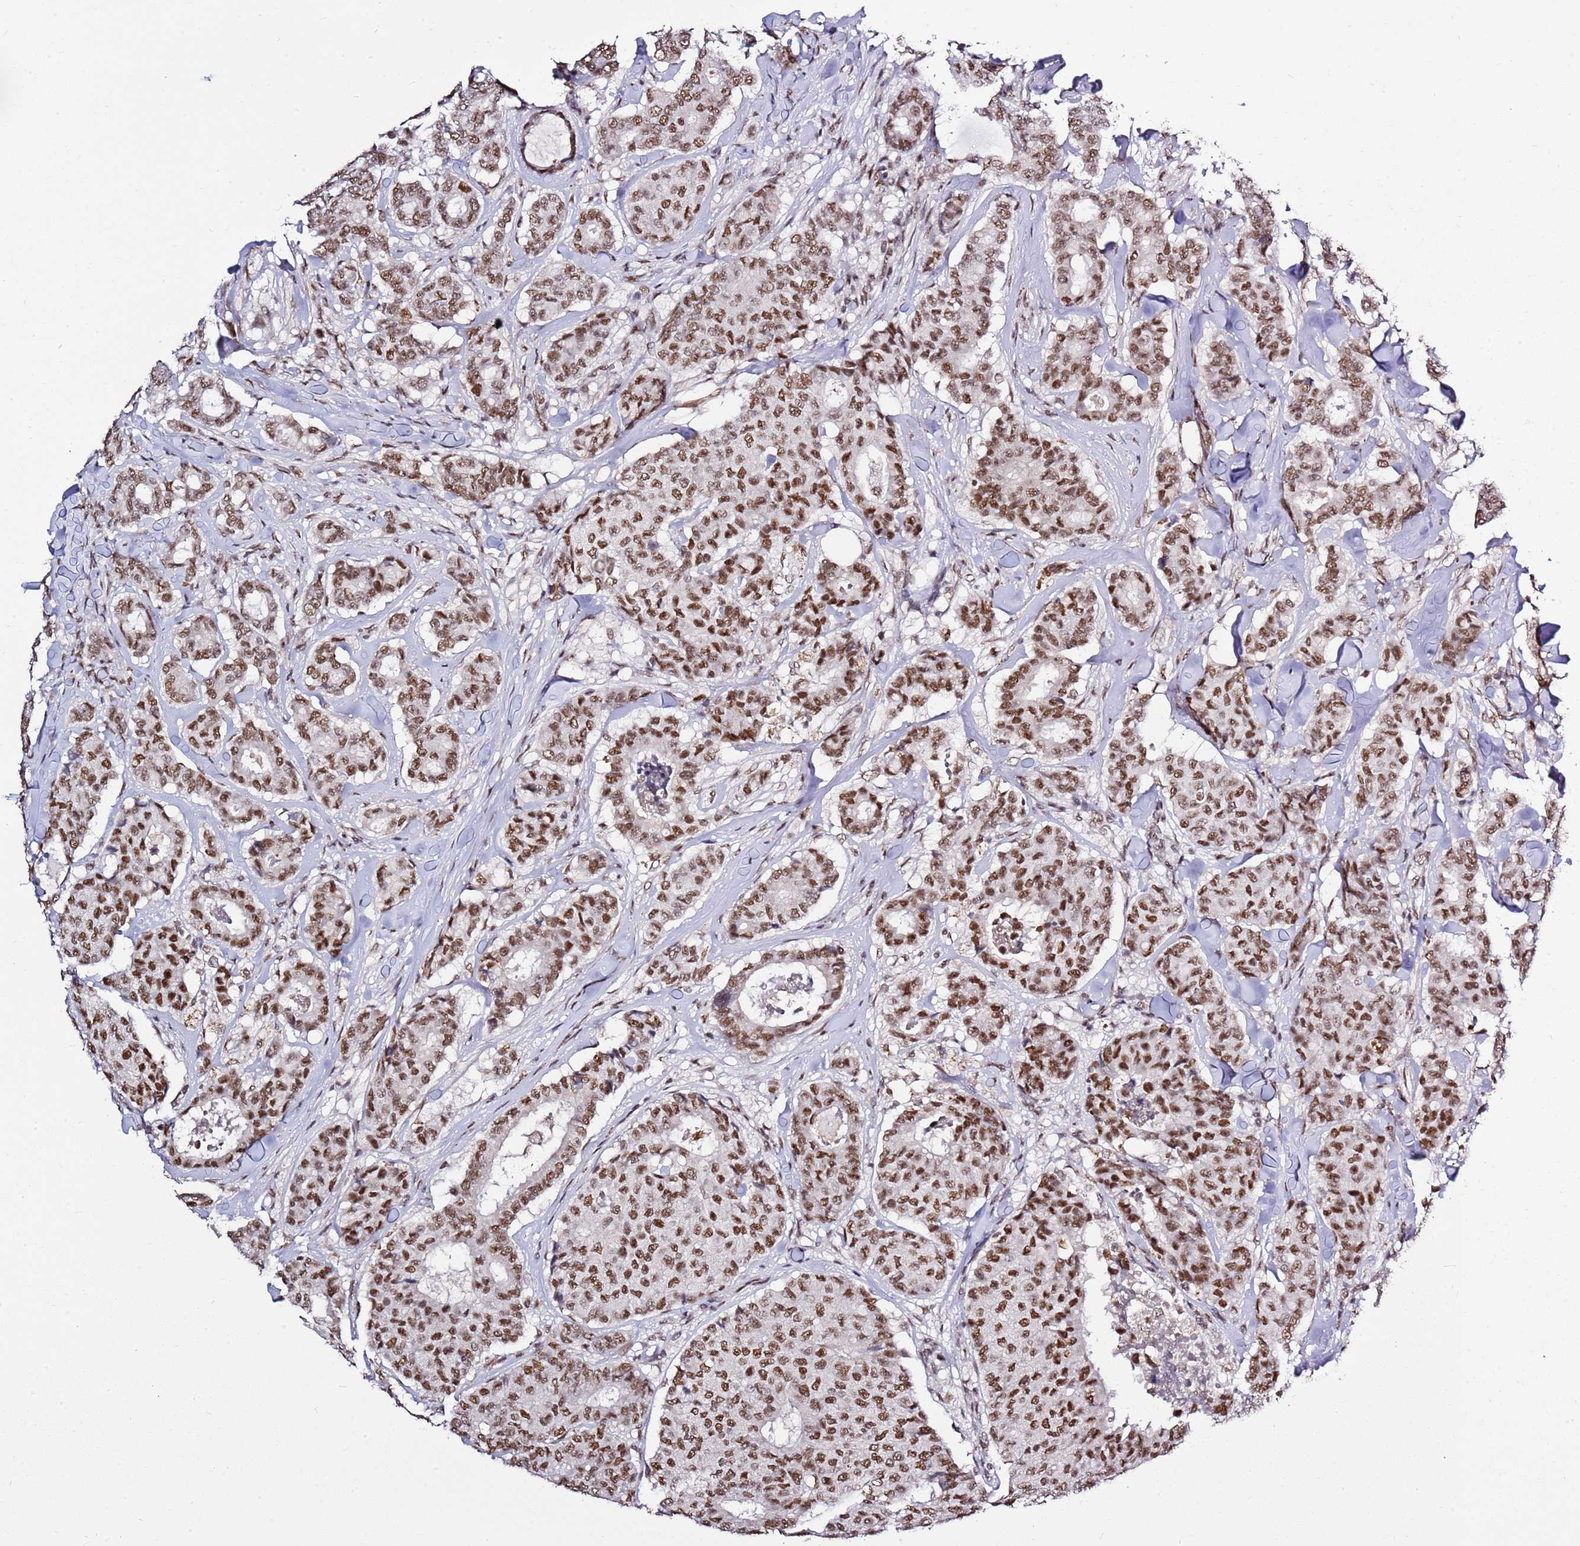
{"staining": {"intensity": "moderate", "quantity": ">75%", "location": "nuclear"}, "tissue": "breast cancer", "cell_type": "Tumor cells", "image_type": "cancer", "snomed": [{"axis": "morphology", "description": "Duct carcinoma"}, {"axis": "topography", "description": "Breast"}], "caption": "This photomicrograph exhibits immunohistochemistry (IHC) staining of invasive ductal carcinoma (breast), with medium moderate nuclear staining in about >75% of tumor cells.", "gene": "AKAP8L", "patient": {"sex": "female", "age": 75}}